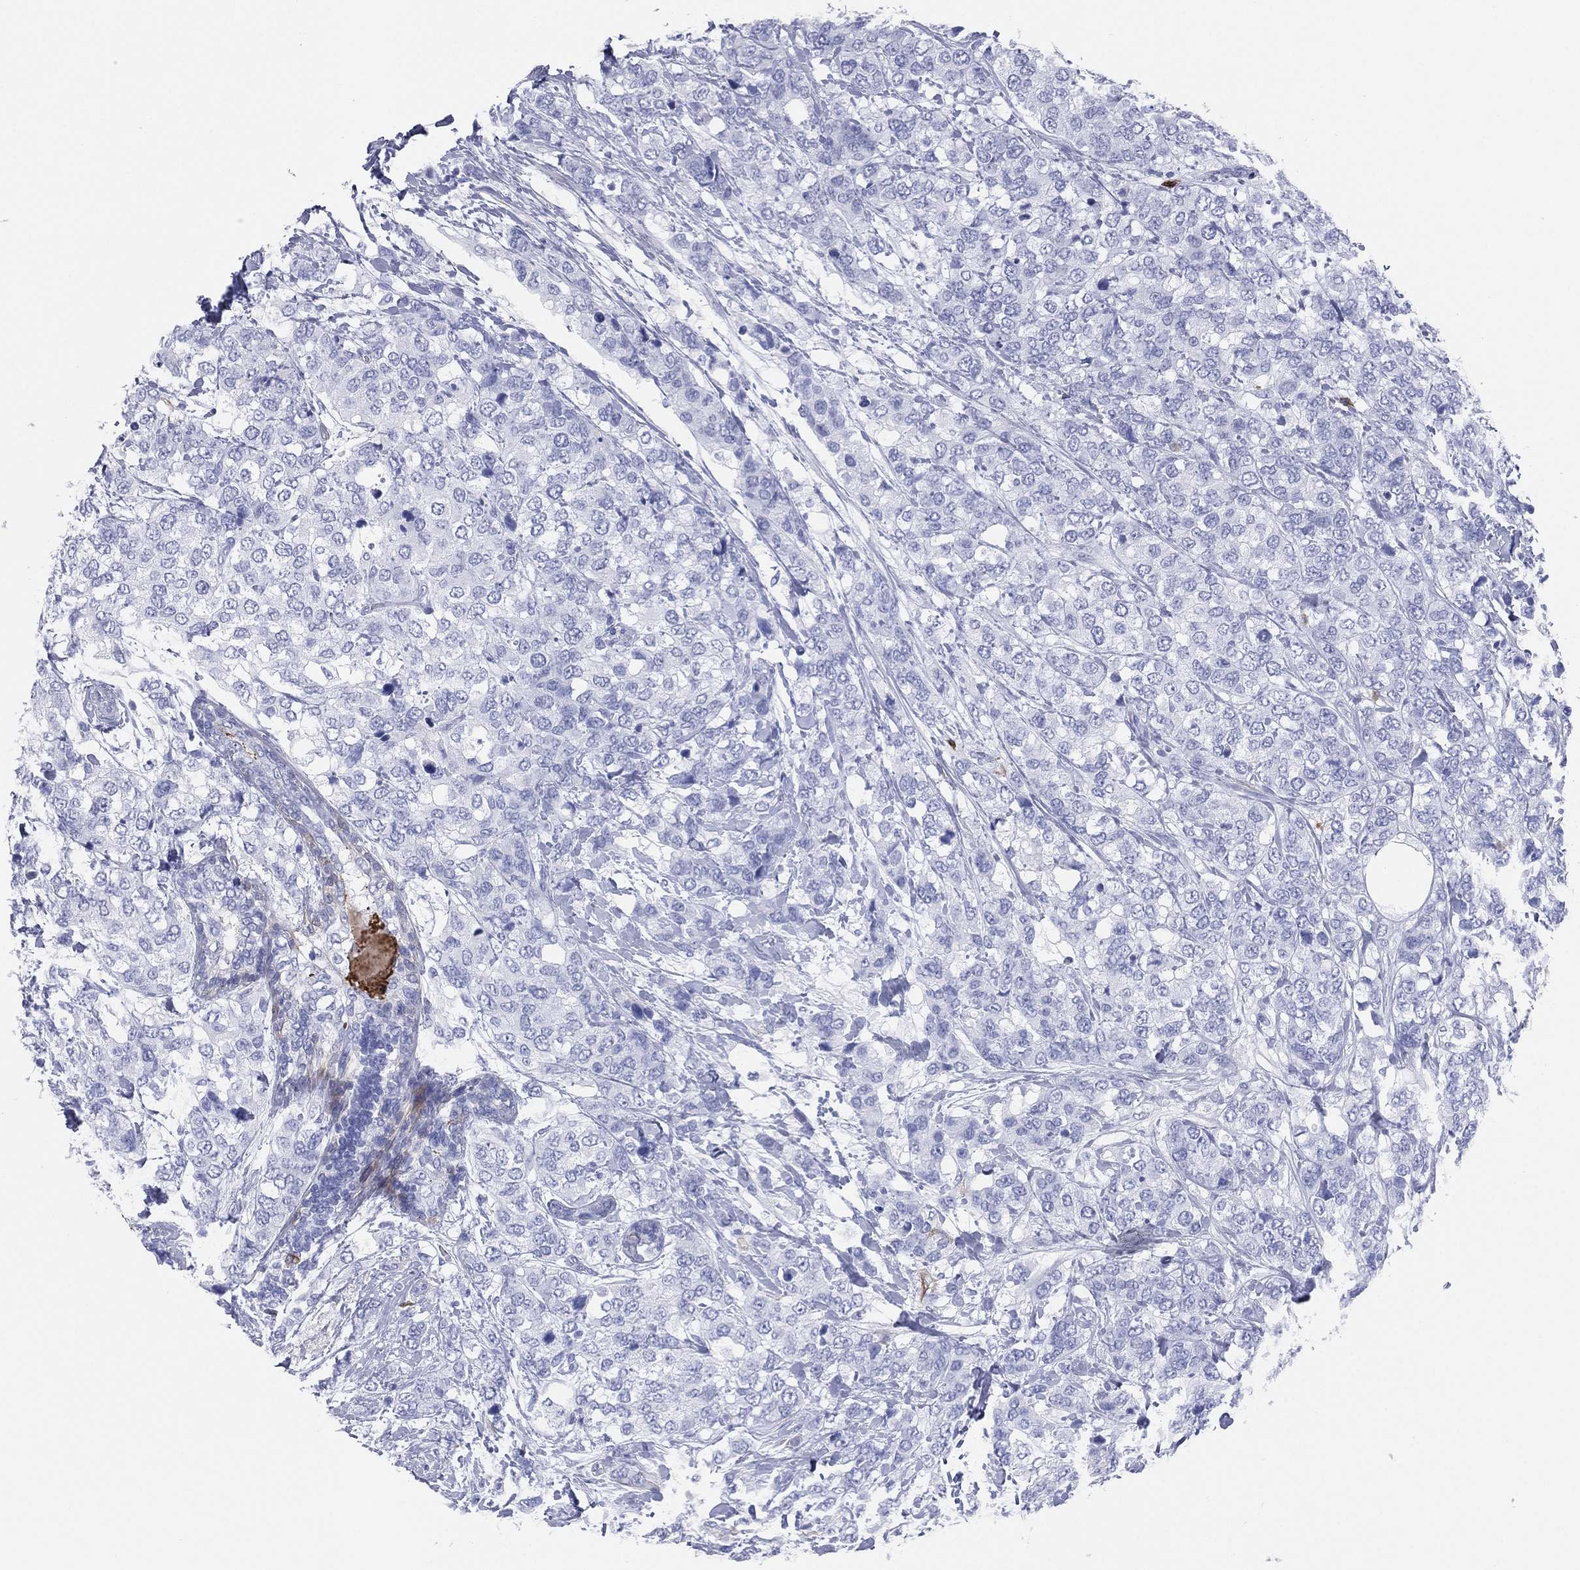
{"staining": {"intensity": "negative", "quantity": "none", "location": "none"}, "tissue": "breast cancer", "cell_type": "Tumor cells", "image_type": "cancer", "snomed": [{"axis": "morphology", "description": "Lobular carcinoma"}, {"axis": "topography", "description": "Breast"}], "caption": "Breast cancer stained for a protein using IHC displays no staining tumor cells.", "gene": "CD79A", "patient": {"sex": "female", "age": 59}}